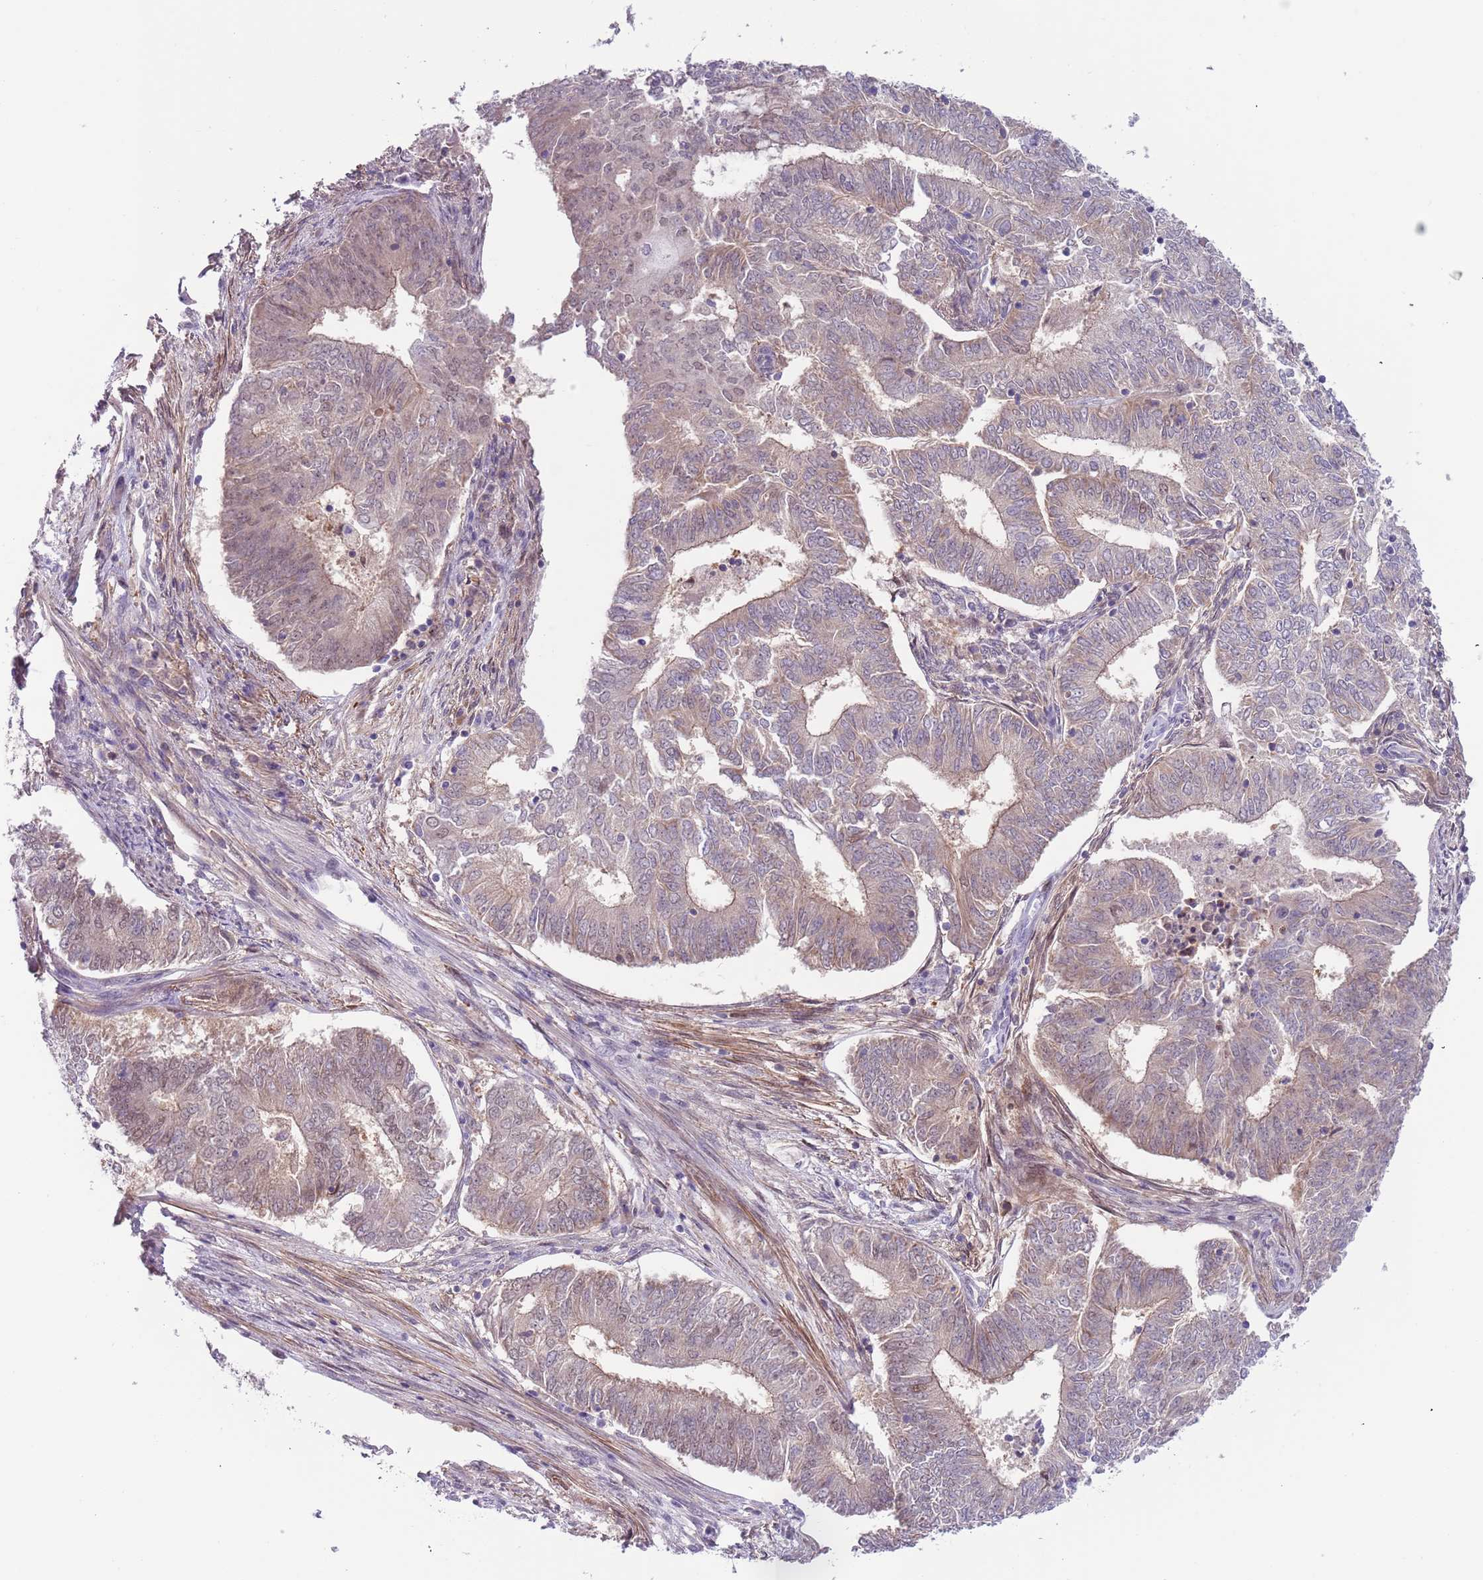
{"staining": {"intensity": "weak", "quantity": "<25%", "location": "cytoplasmic/membranous"}, "tissue": "endometrial cancer", "cell_type": "Tumor cells", "image_type": "cancer", "snomed": [{"axis": "morphology", "description": "Adenocarcinoma, NOS"}, {"axis": "topography", "description": "Endometrium"}], "caption": "A photomicrograph of adenocarcinoma (endometrial) stained for a protein demonstrates no brown staining in tumor cells. (Stains: DAB immunohistochemistry with hematoxylin counter stain, Microscopy: brightfield microscopy at high magnification).", "gene": "RMND5B", "patient": {"sex": "female", "age": 62}}